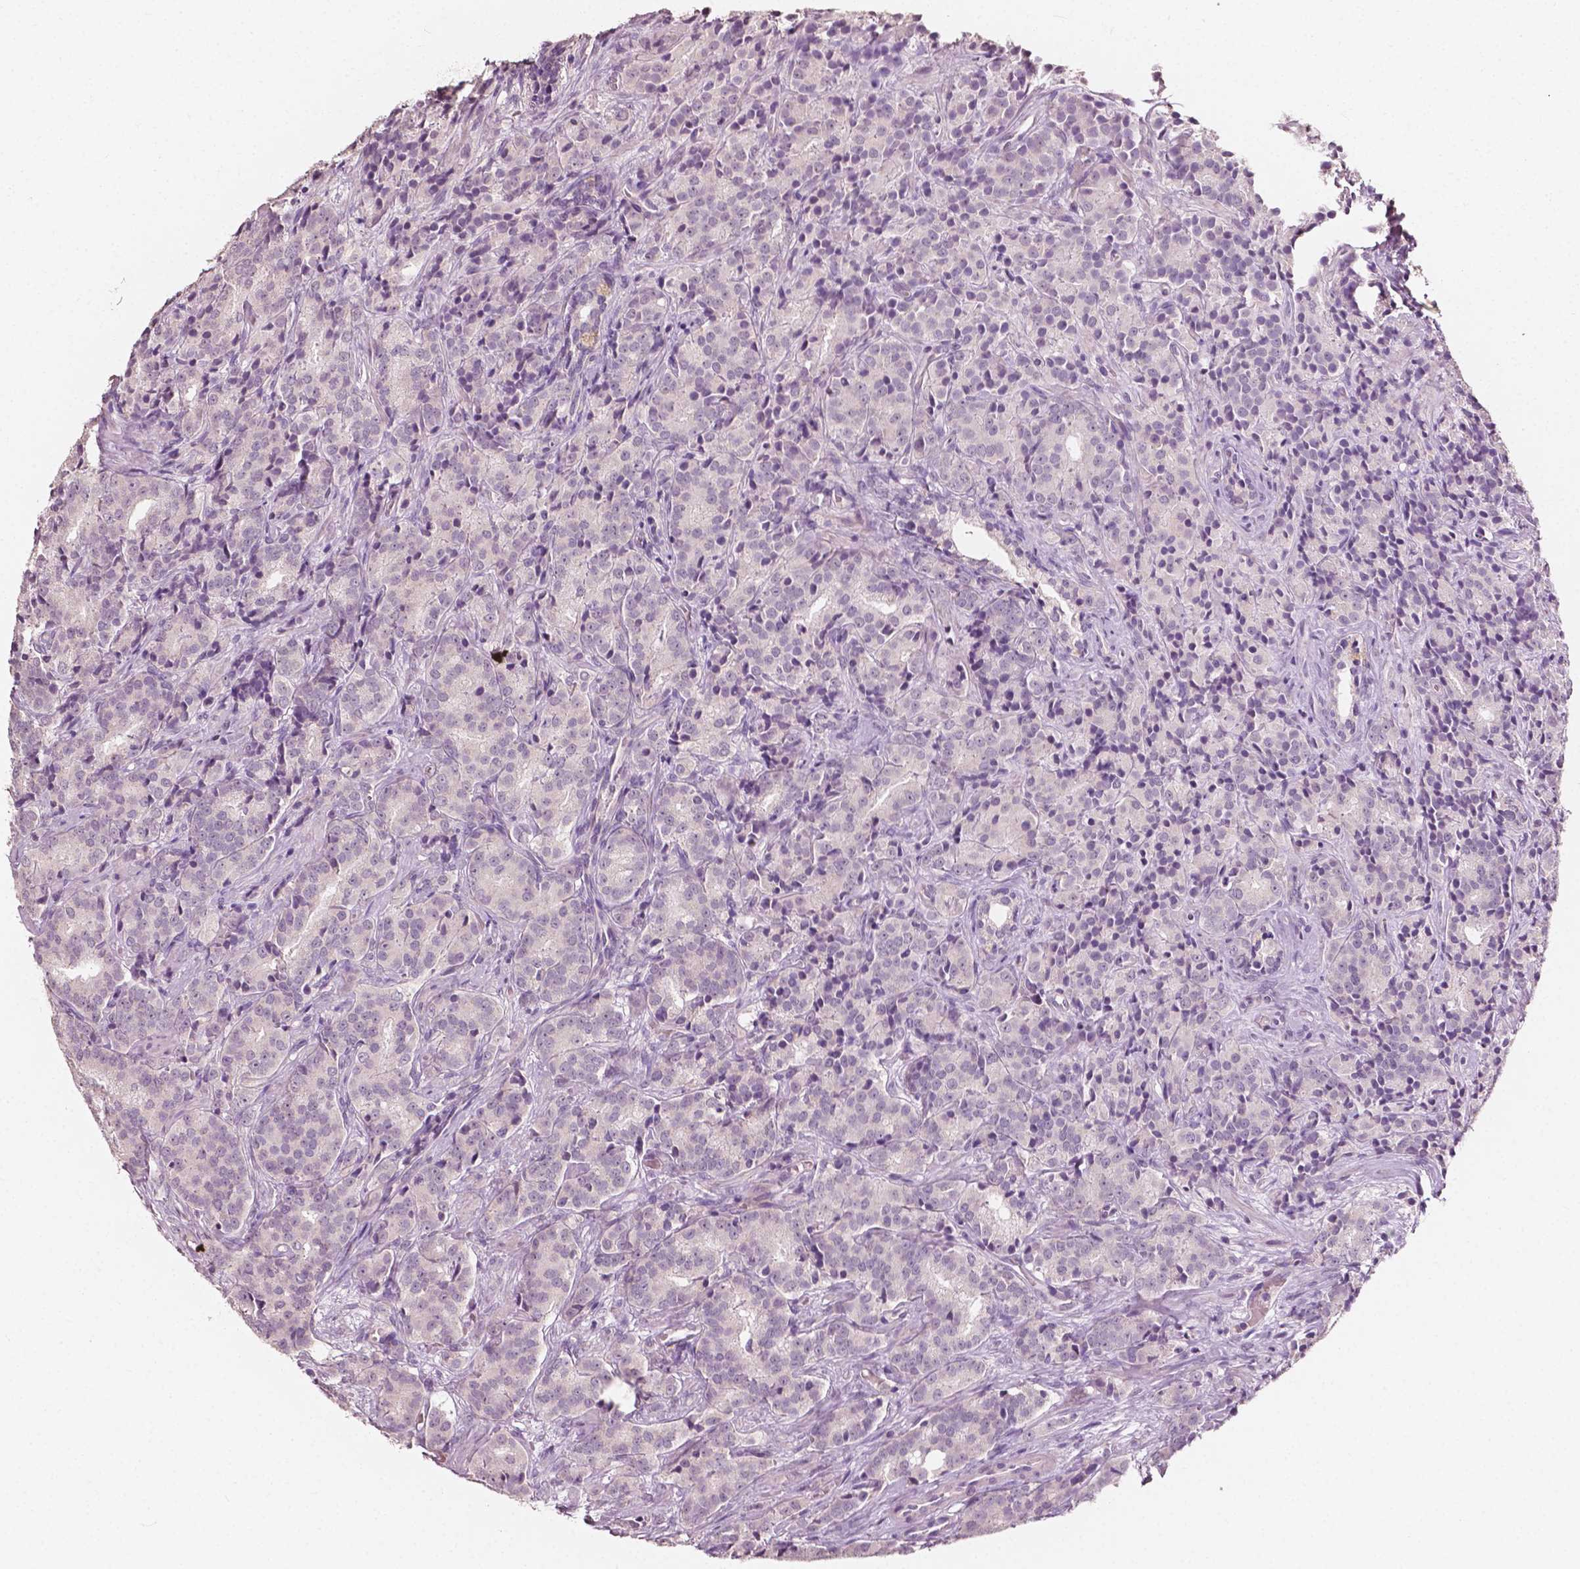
{"staining": {"intensity": "negative", "quantity": "none", "location": "none"}, "tissue": "prostate cancer", "cell_type": "Tumor cells", "image_type": "cancer", "snomed": [{"axis": "morphology", "description": "Adenocarcinoma, High grade"}, {"axis": "topography", "description": "Prostate"}], "caption": "Immunohistochemistry of adenocarcinoma (high-grade) (prostate) shows no positivity in tumor cells. (DAB (3,3'-diaminobenzidine) immunohistochemistry with hematoxylin counter stain).", "gene": "PLA2R1", "patient": {"sex": "male", "age": 90}}